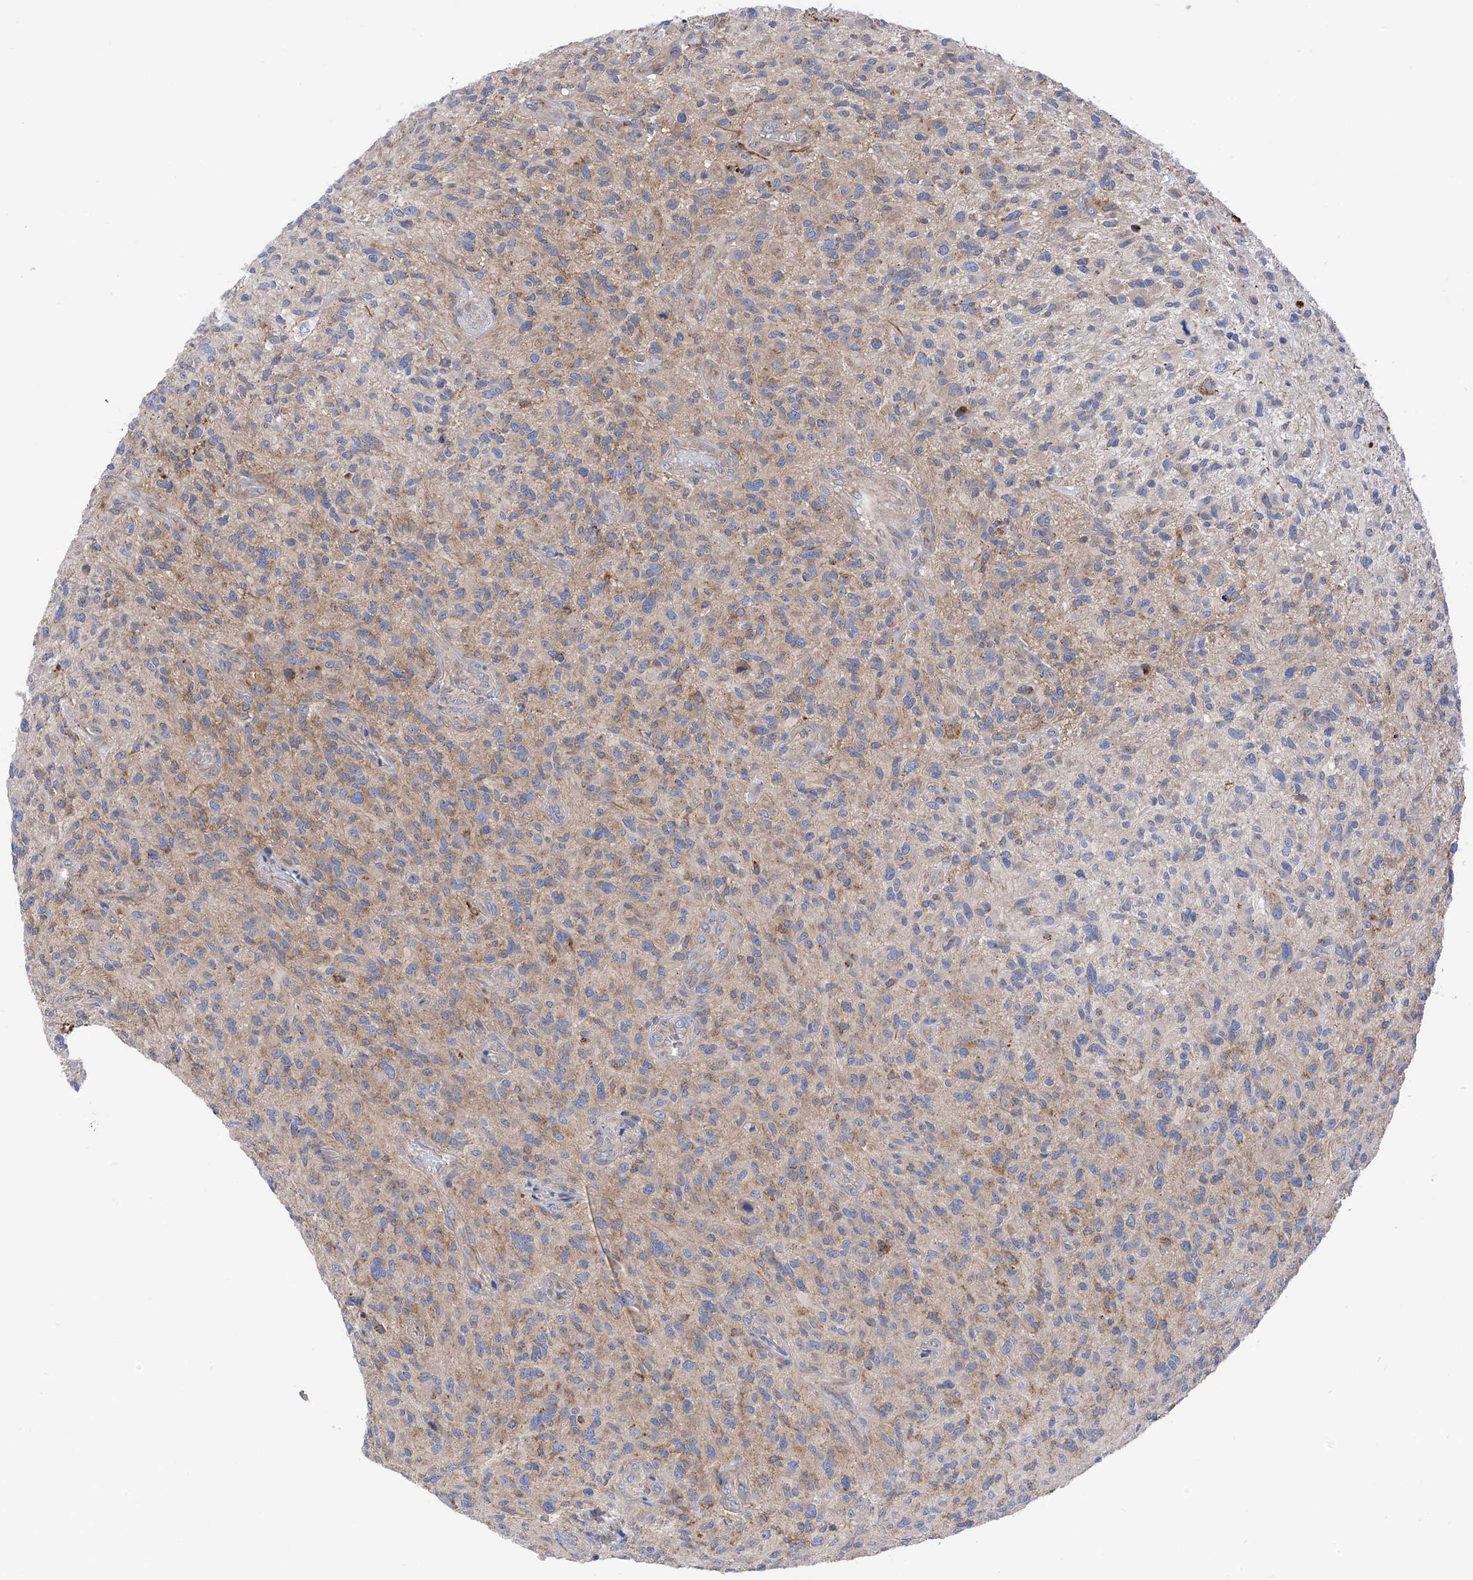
{"staining": {"intensity": "weak", "quantity": "25%-75%", "location": "cytoplasmic/membranous"}, "tissue": "glioma", "cell_type": "Tumor cells", "image_type": "cancer", "snomed": [{"axis": "morphology", "description": "Glioma, malignant, High grade"}, {"axis": "topography", "description": "Brain"}], "caption": "High-grade glioma (malignant) tissue reveals weak cytoplasmic/membranous staining in approximately 25%-75% of tumor cells", "gene": "P2RX7", "patient": {"sex": "male", "age": 47}}